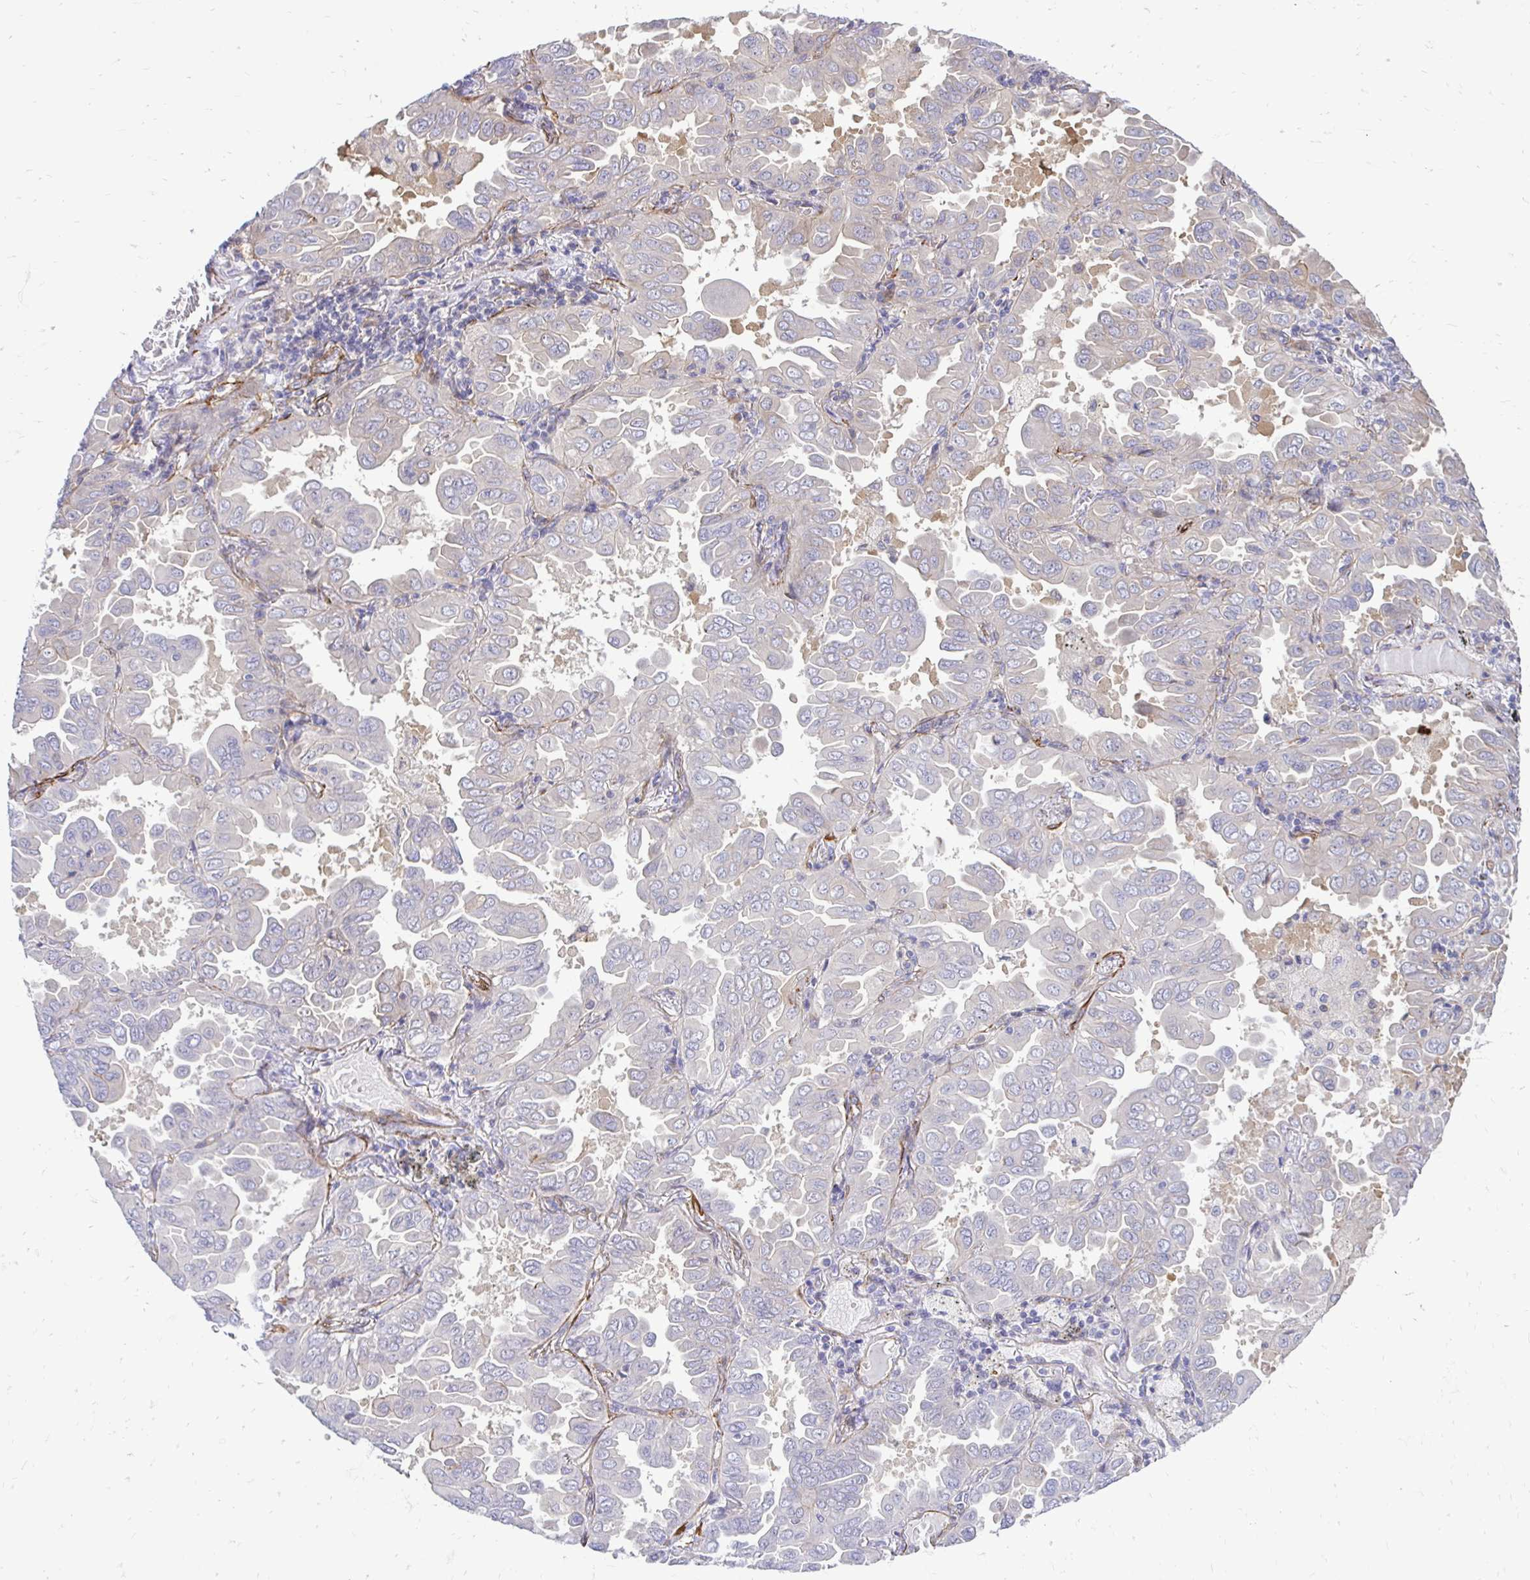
{"staining": {"intensity": "negative", "quantity": "none", "location": "none"}, "tissue": "lung cancer", "cell_type": "Tumor cells", "image_type": "cancer", "snomed": [{"axis": "morphology", "description": "Adenocarcinoma, NOS"}, {"axis": "topography", "description": "Lung"}], "caption": "DAB (3,3'-diaminobenzidine) immunohistochemical staining of lung cancer (adenocarcinoma) reveals no significant staining in tumor cells. The staining was performed using DAB to visualize the protein expression in brown, while the nuclei were stained in blue with hematoxylin (Magnification: 20x).", "gene": "CTPS1", "patient": {"sex": "male", "age": 64}}